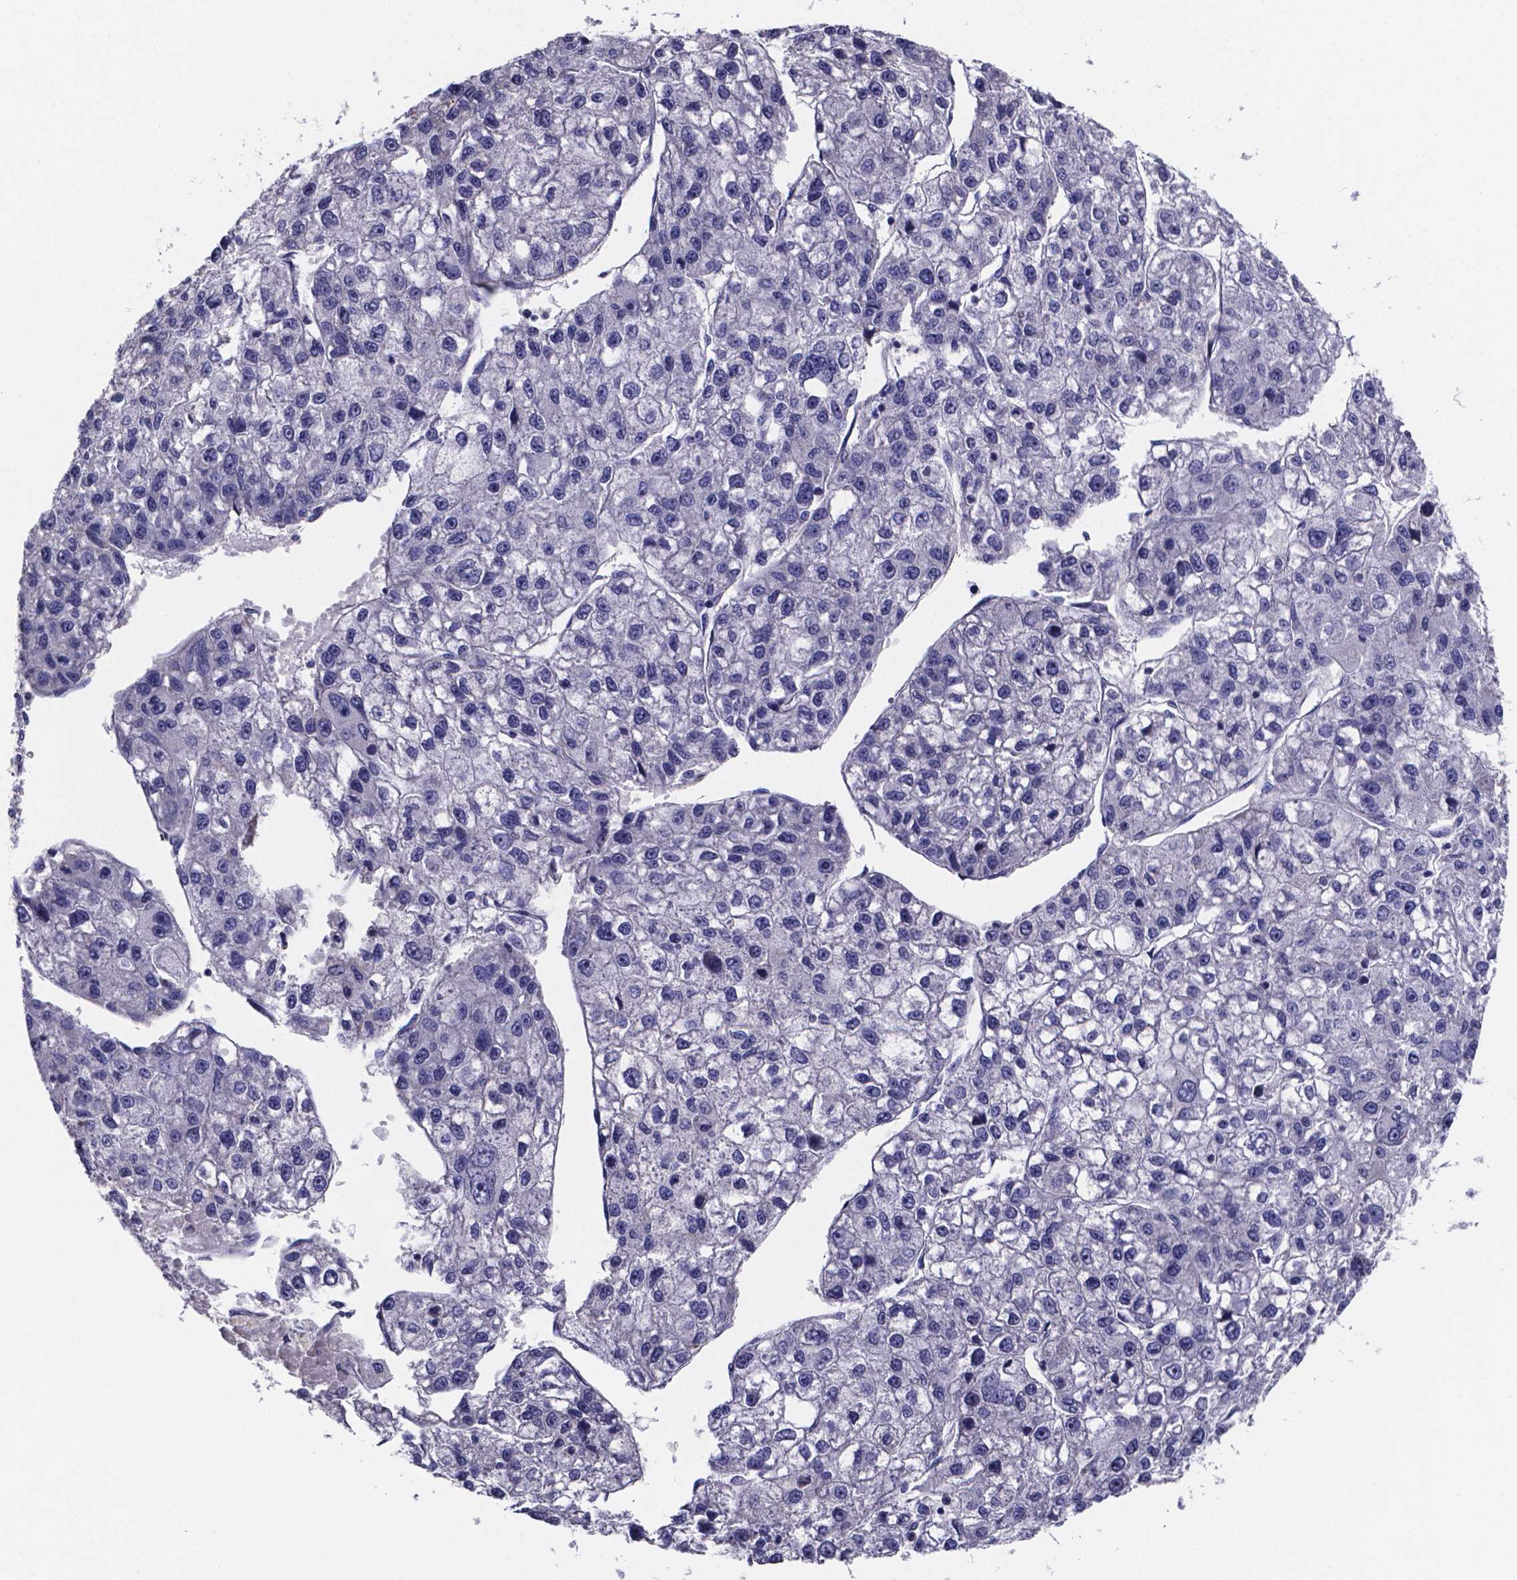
{"staining": {"intensity": "negative", "quantity": "none", "location": "none"}, "tissue": "liver cancer", "cell_type": "Tumor cells", "image_type": "cancer", "snomed": [{"axis": "morphology", "description": "Carcinoma, Hepatocellular, NOS"}, {"axis": "topography", "description": "Liver"}], "caption": "Tumor cells show no significant protein positivity in liver cancer (hepatocellular carcinoma).", "gene": "SFRP4", "patient": {"sex": "male", "age": 56}}